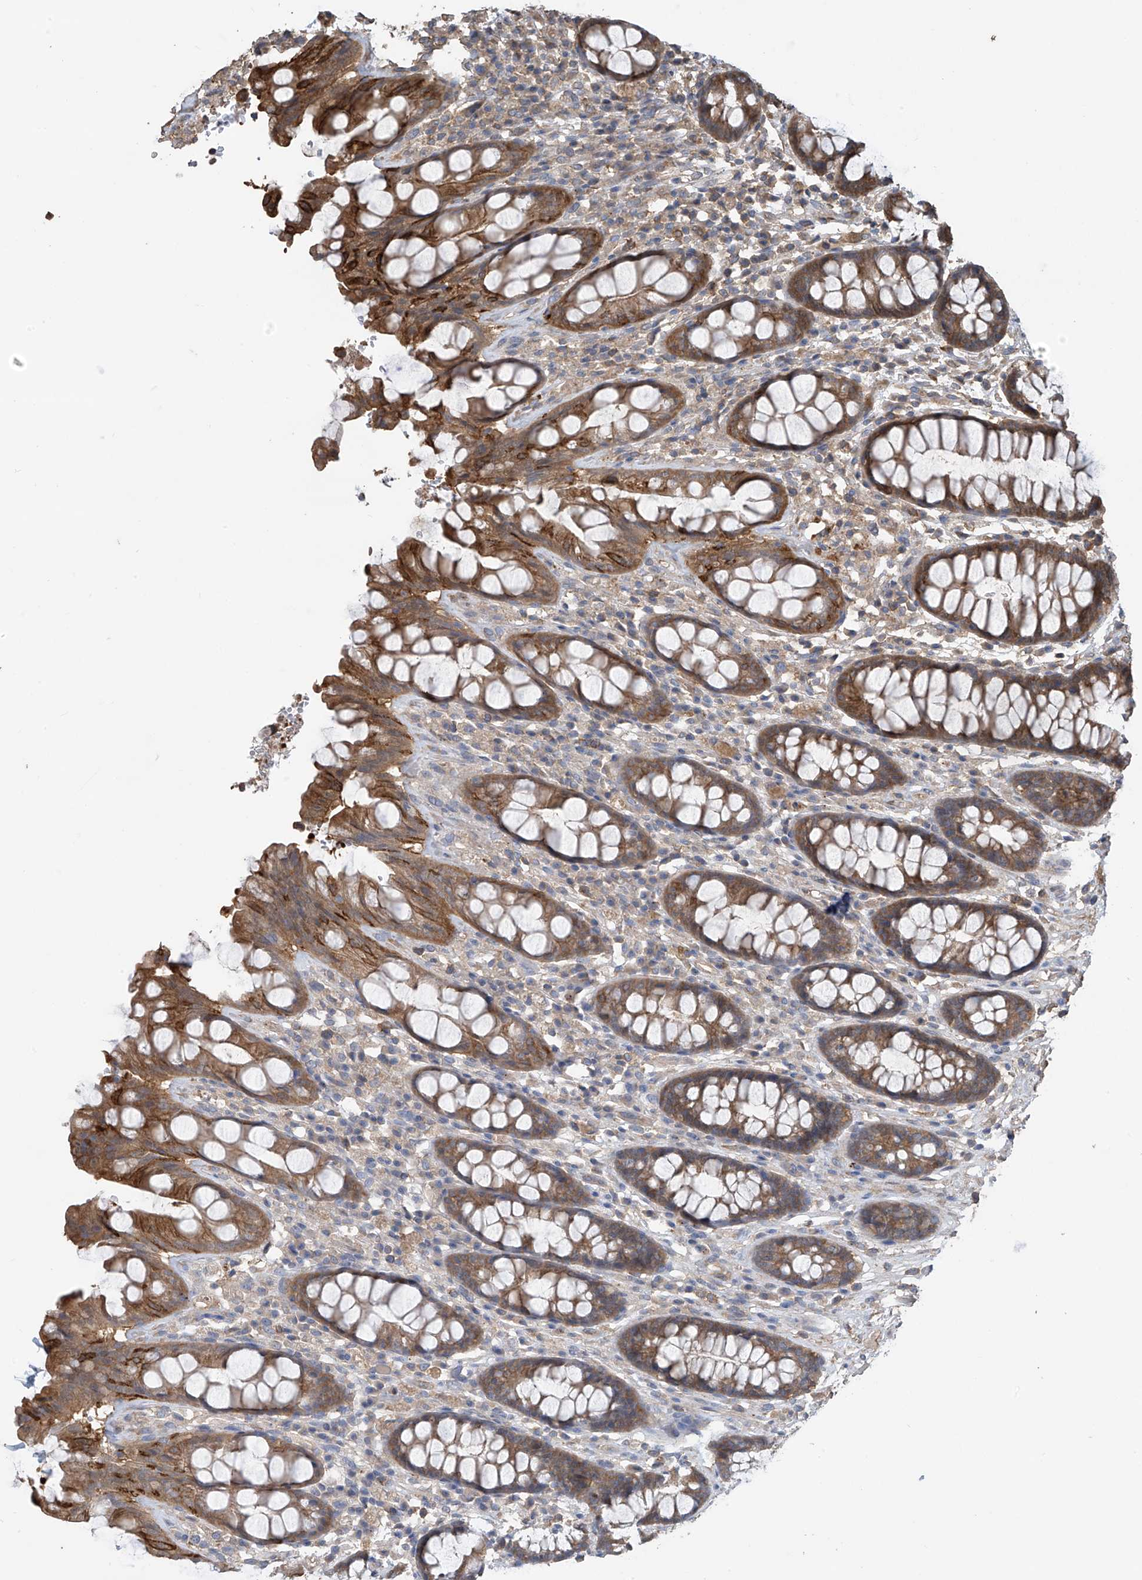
{"staining": {"intensity": "moderate", "quantity": ">75%", "location": "cytoplasmic/membranous"}, "tissue": "rectum", "cell_type": "Glandular cells", "image_type": "normal", "snomed": [{"axis": "morphology", "description": "Normal tissue, NOS"}, {"axis": "topography", "description": "Rectum"}], "caption": "IHC staining of normal rectum, which exhibits medium levels of moderate cytoplasmic/membranous staining in approximately >75% of glandular cells indicating moderate cytoplasmic/membranous protein expression. The staining was performed using DAB (3,3'-diaminobenzidine) (brown) for protein detection and nuclei were counterstained in hematoxylin (blue).", "gene": "PHACTR4", "patient": {"sex": "male", "age": 64}}